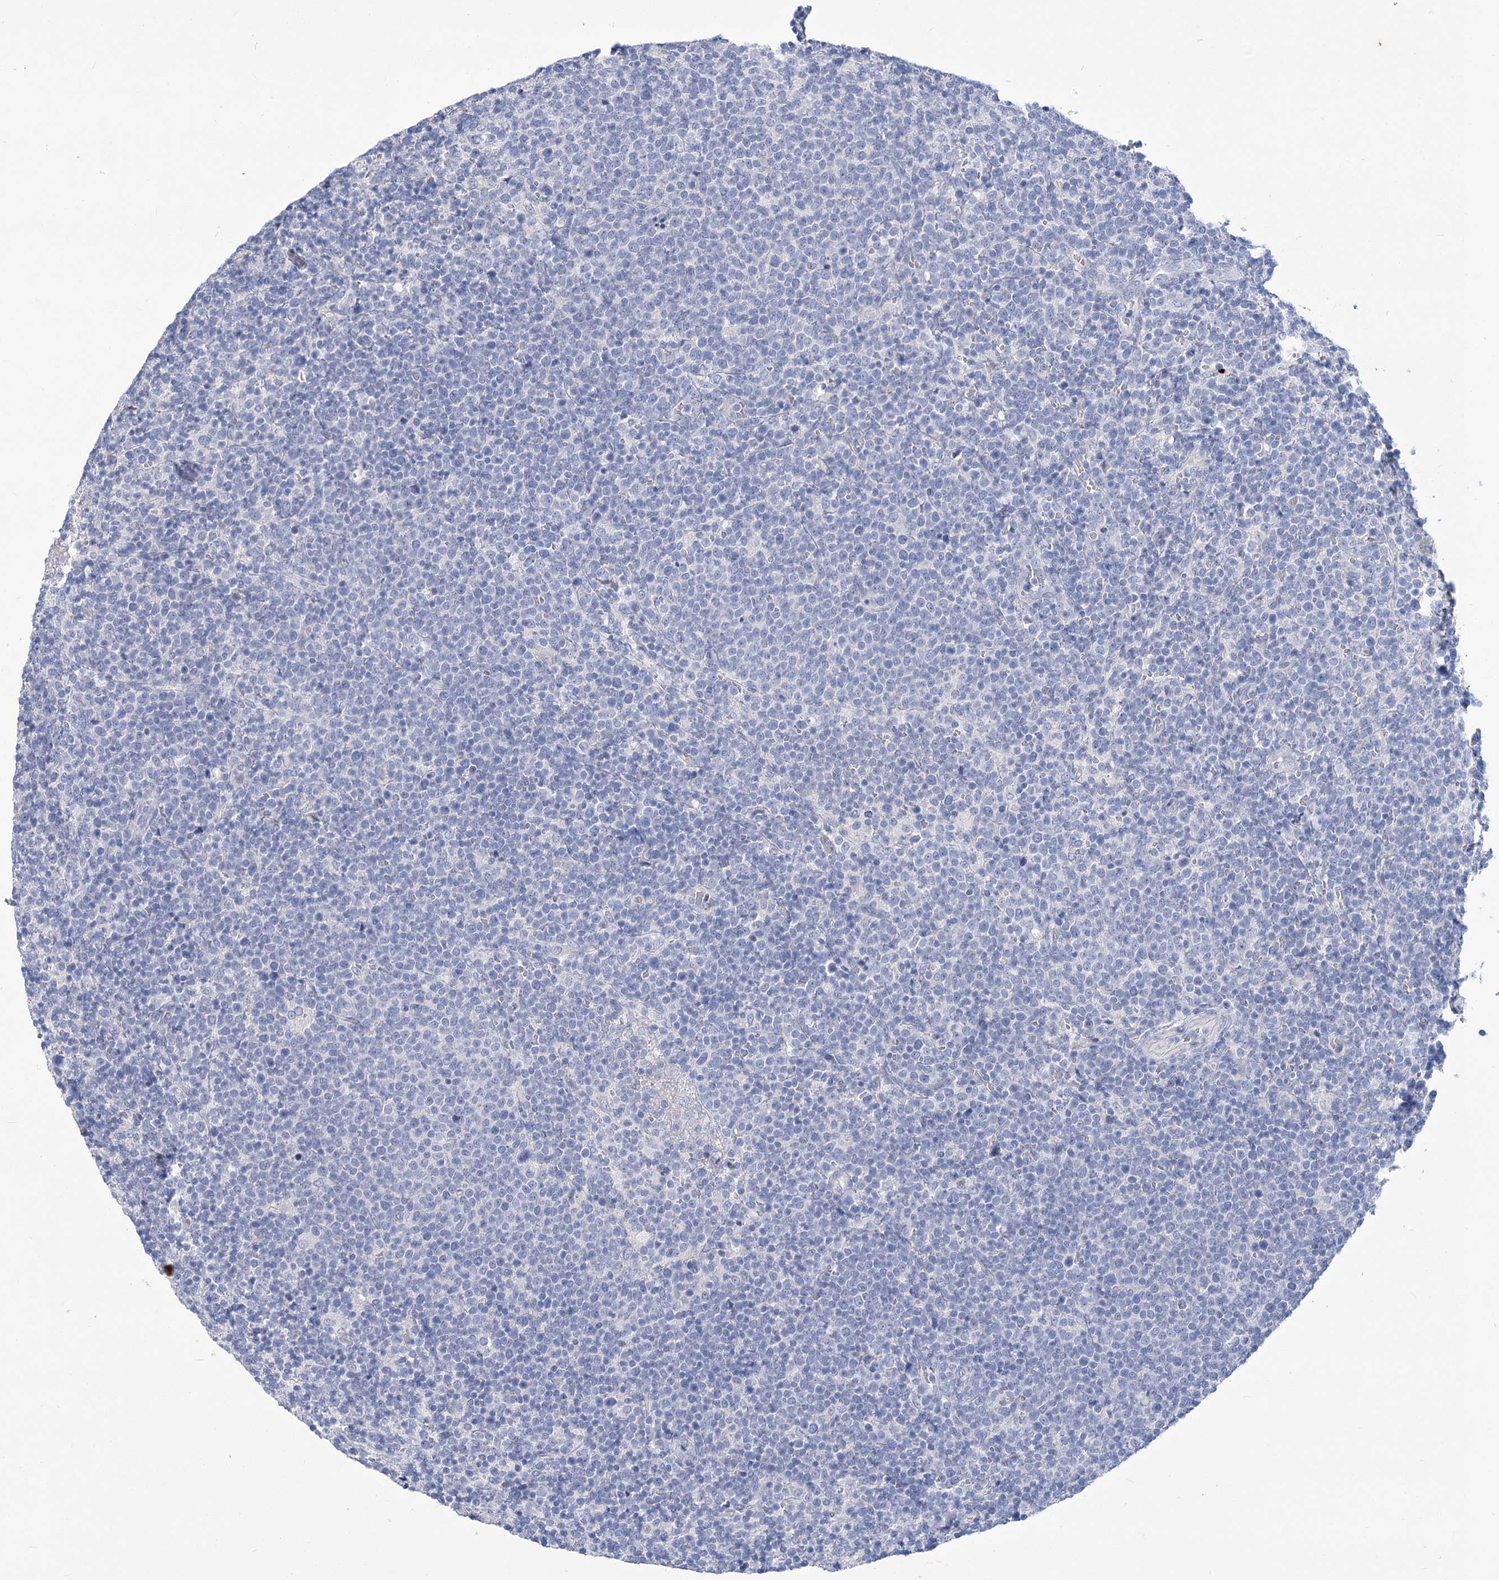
{"staining": {"intensity": "negative", "quantity": "none", "location": "none"}, "tissue": "lymphoma", "cell_type": "Tumor cells", "image_type": "cancer", "snomed": [{"axis": "morphology", "description": "Malignant lymphoma, non-Hodgkin's type, High grade"}, {"axis": "topography", "description": "Lymph node"}], "caption": "This micrograph is of high-grade malignant lymphoma, non-Hodgkin's type stained with IHC to label a protein in brown with the nuclei are counter-stained blue. There is no expression in tumor cells.", "gene": "SLC9A3", "patient": {"sex": "male", "age": 61}}